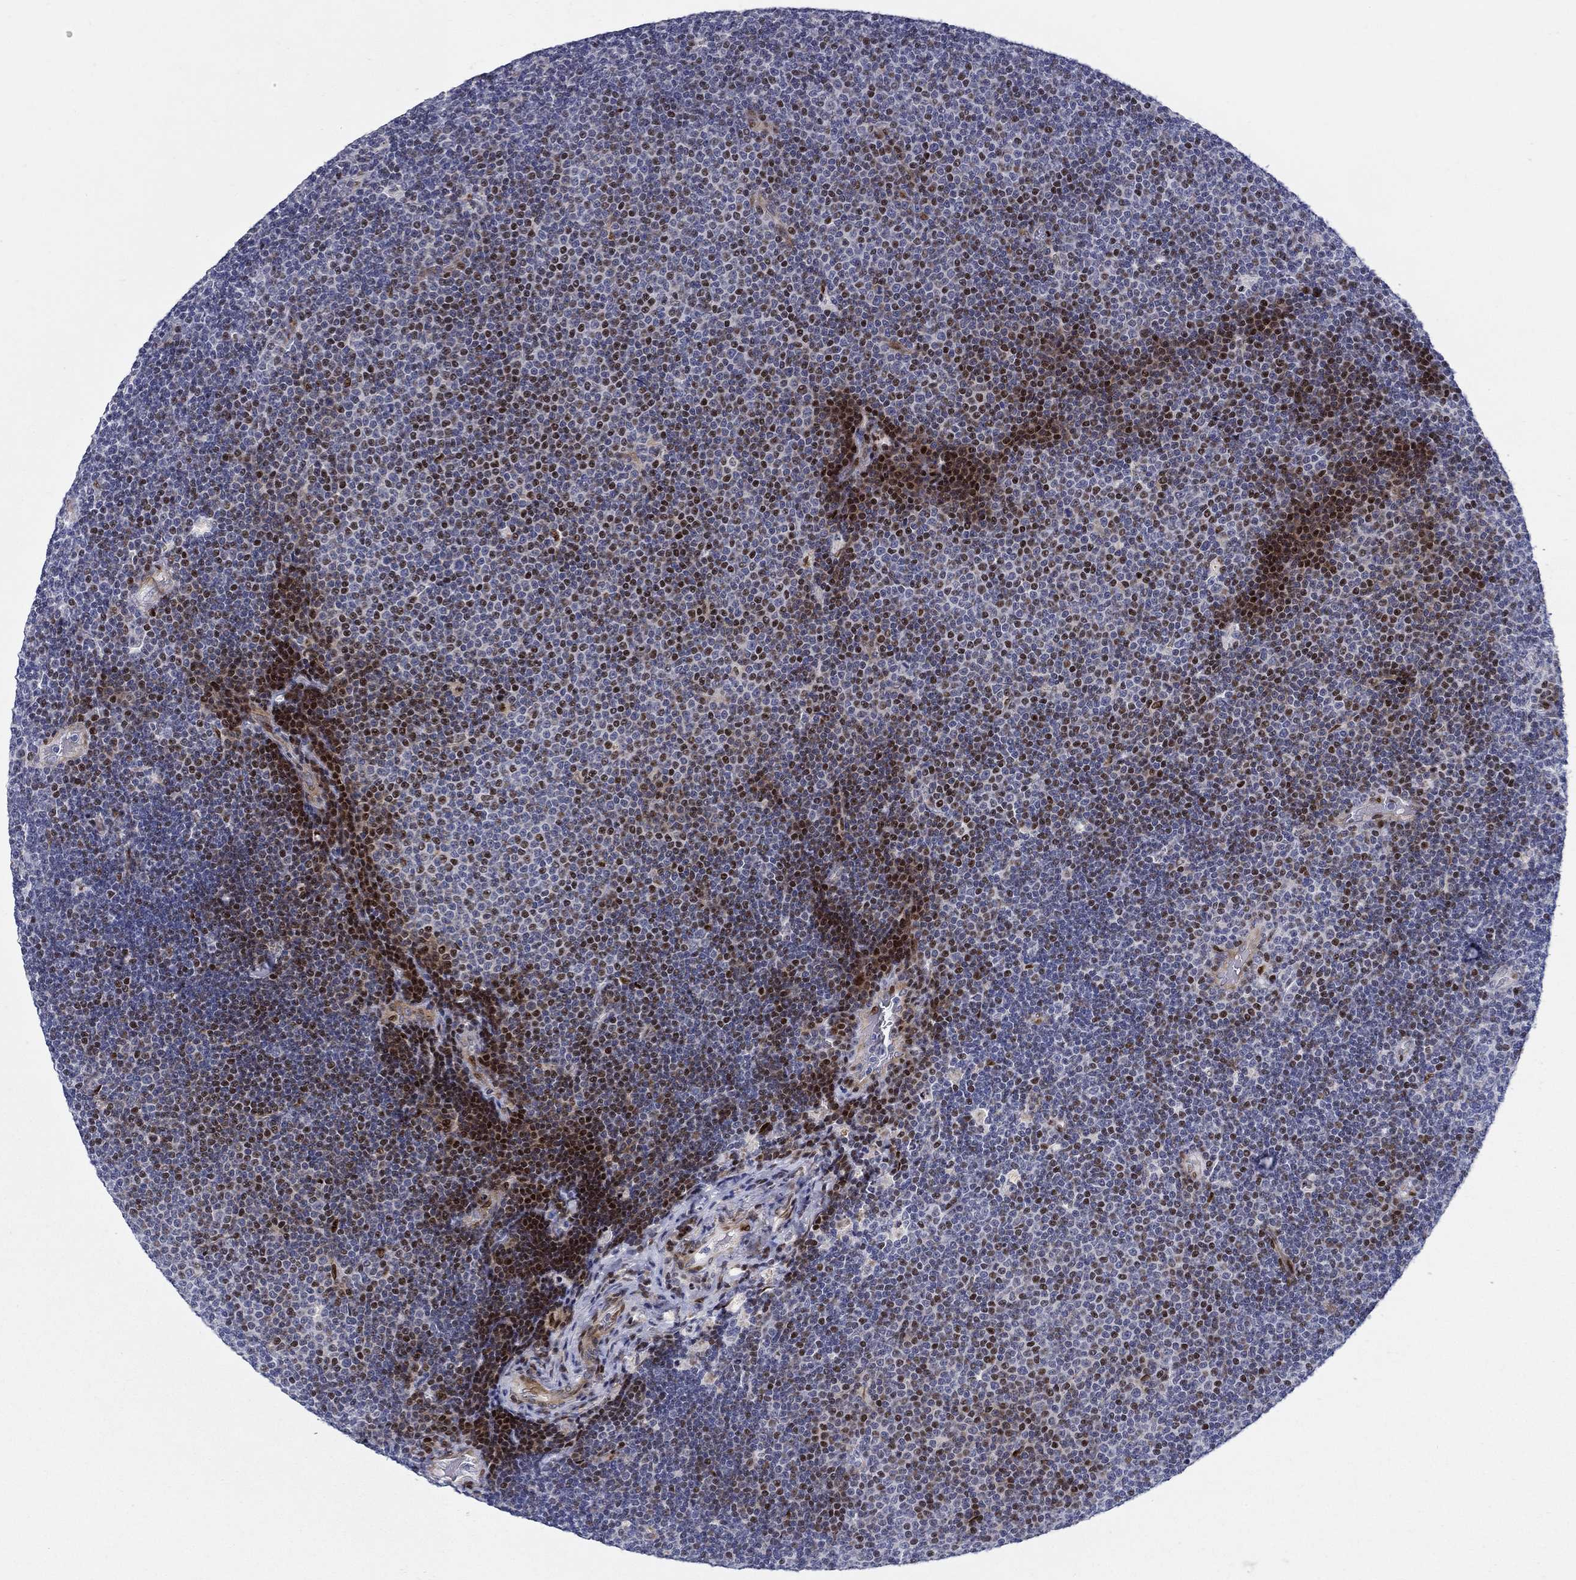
{"staining": {"intensity": "strong", "quantity": "25%-75%", "location": "nuclear"}, "tissue": "lymphoma", "cell_type": "Tumor cells", "image_type": "cancer", "snomed": [{"axis": "morphology", "description": "Malignant lymphoma, non-Hodgkin's type, Low grade"}, {"axis": "topography", "description": "Brain"}], "caption": "Tumor cells show high levels of strong nuclear positivity in about 25%-75% of cells in human malignant lymphoma, non-Hodgkin's type (low-grade).", "gene": "RAPGEF5", "patient": {"sex": "female", "age": 66}}